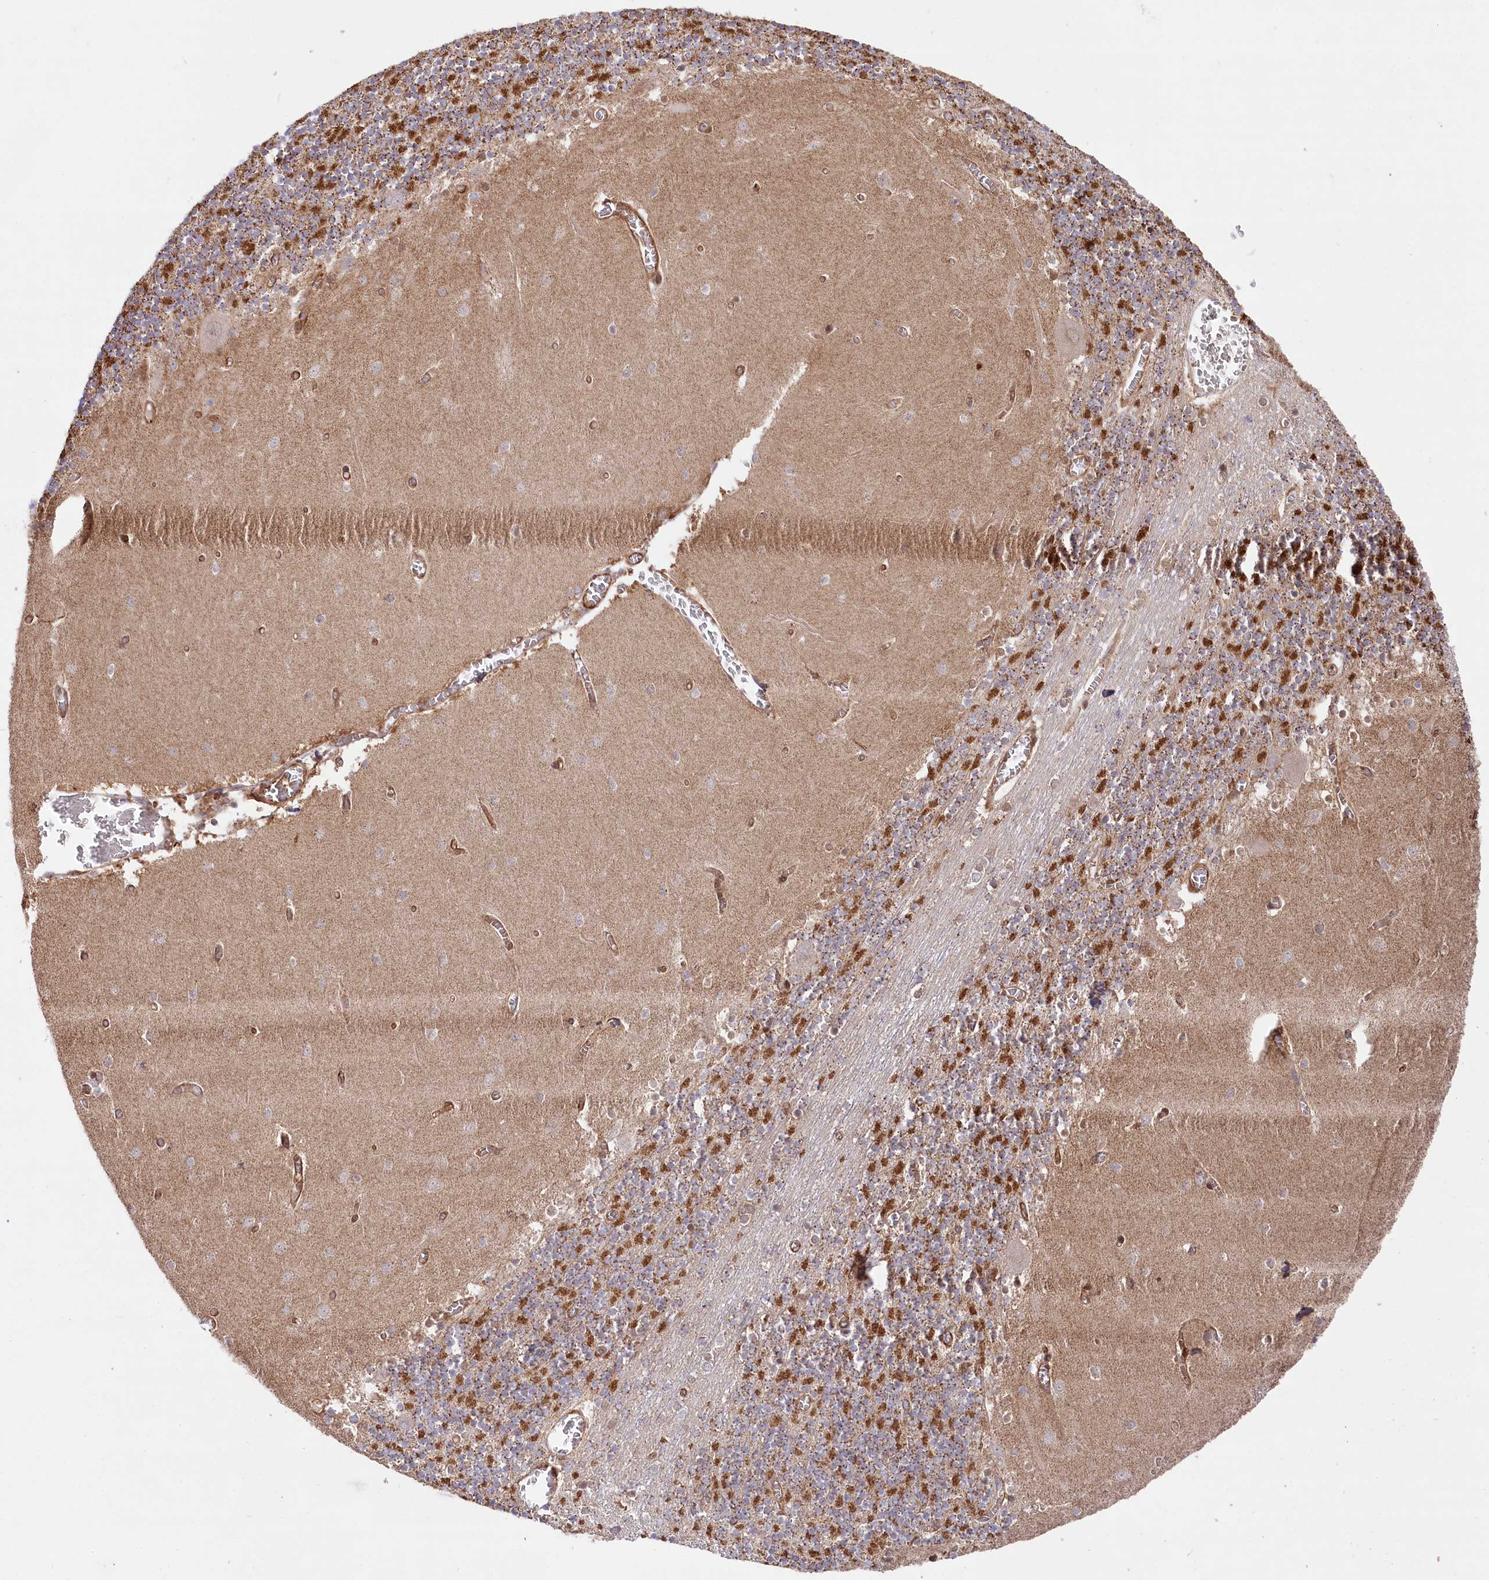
{"staining": {"intensity": "strong", "quantity": "25%-75%", "location": "cytoplasmic/membranous"}, "tissue": "cerebellum", "cell_type": "Cells in granular layer", "image_type": "normal", "snomed": [{"axis": "morphology", "description": "Normal tissue, NOS"}, {"axis": "topography", "description": "Cerebellum"}], "caption": "The histopathology image displays staining of unremarkable cerebellum, revealing strong cytoplasmic/membranous protein staining (brown color) within cells in granular layer.", "gene": "MTPAP", "patient": {"sex": "female", "age": 28}}